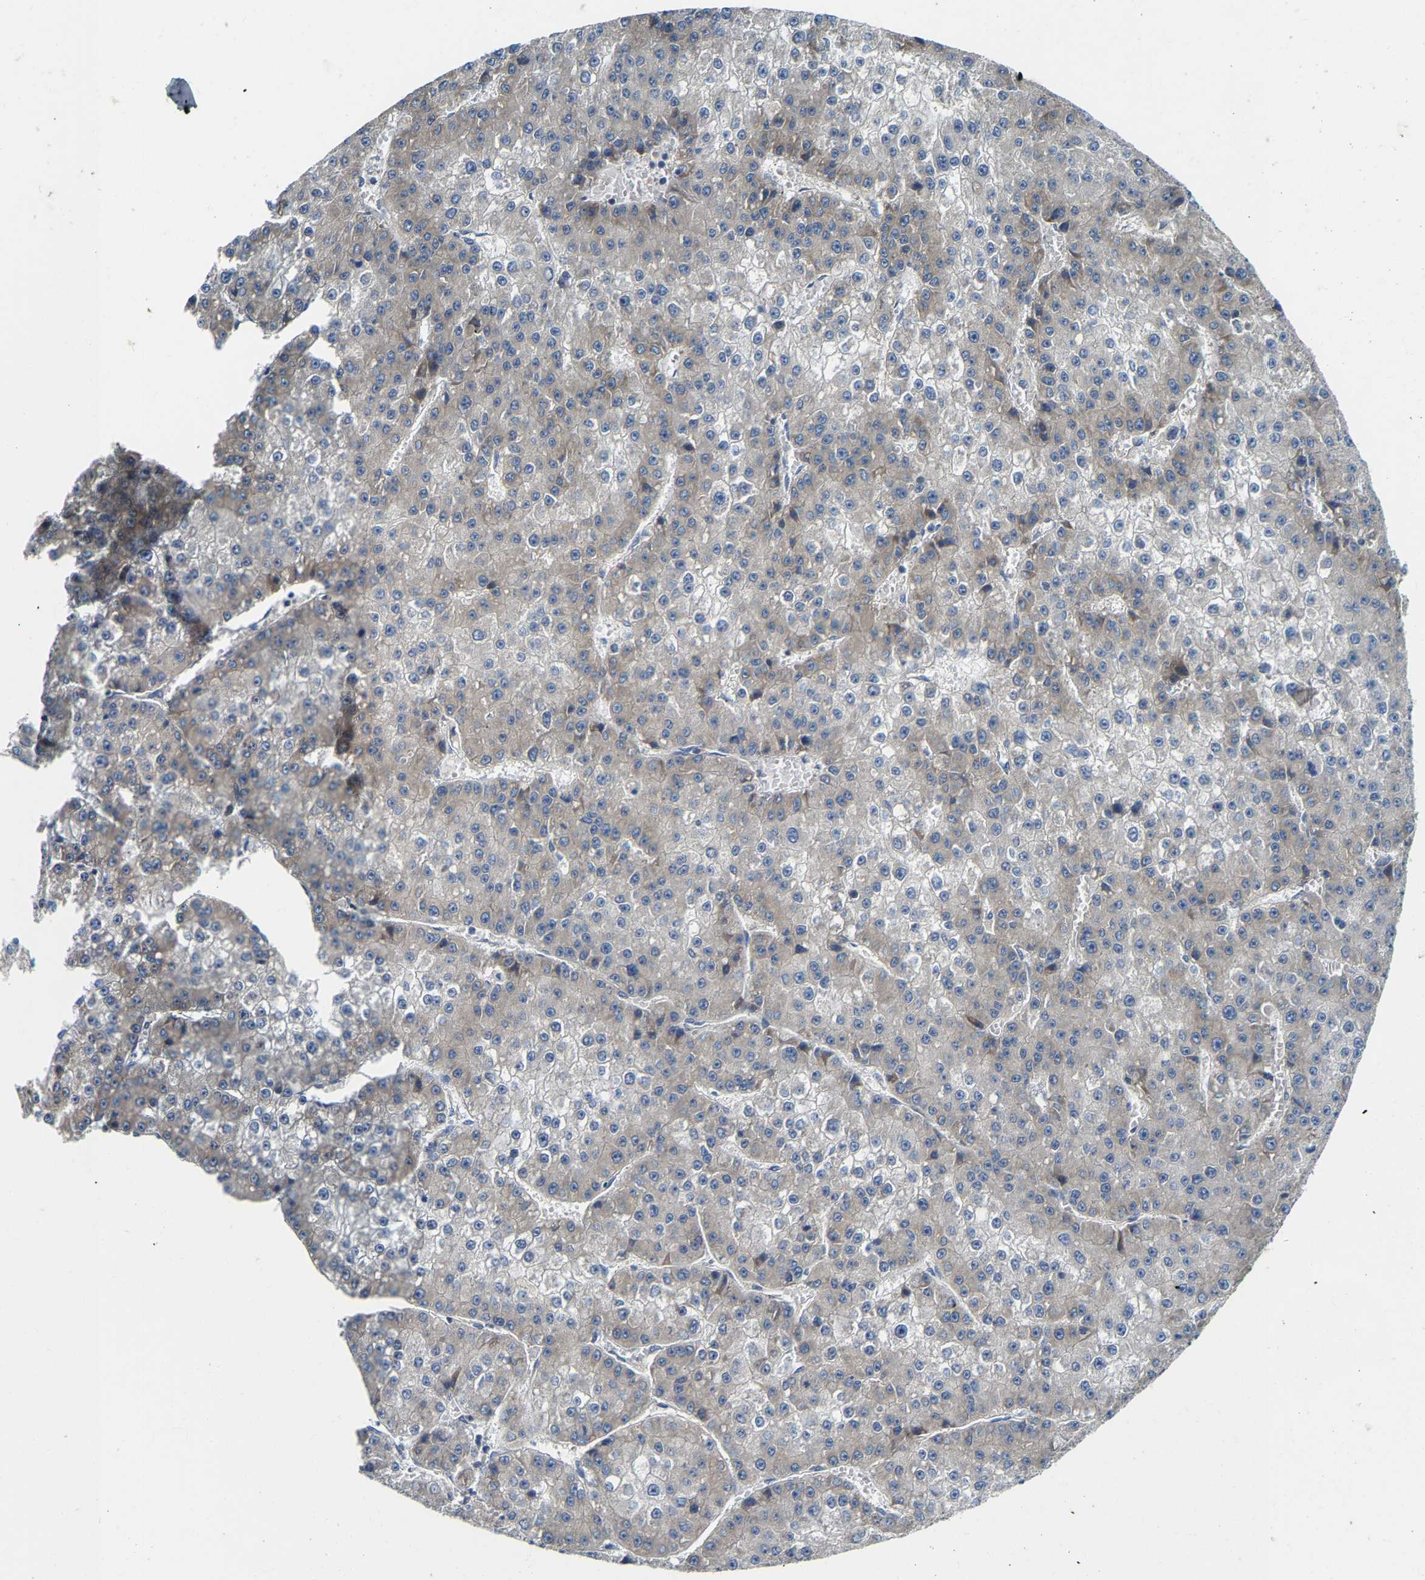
{"staining": {"intensity": "weak", "quantity": "<25%", "location": "cytoplasmic/membranous"}, "tissue": "liver cancer", "cell_type": "Tumor cells", "image_type": "cancer", "snomed": [{"axis": "morphology", "description": "Carcinoma, Hepatocellular, NOS"}, {"axis": "topography", "description": "Liver"}], "caption": "DAB (3,3'-diaminobenzidine) immunohistochemical staining of liver hepatocellular carcinoma displays no significant expression in tumor cells.", "gene": "PCNT", "patient": {"sex": "female", "age": 73}}